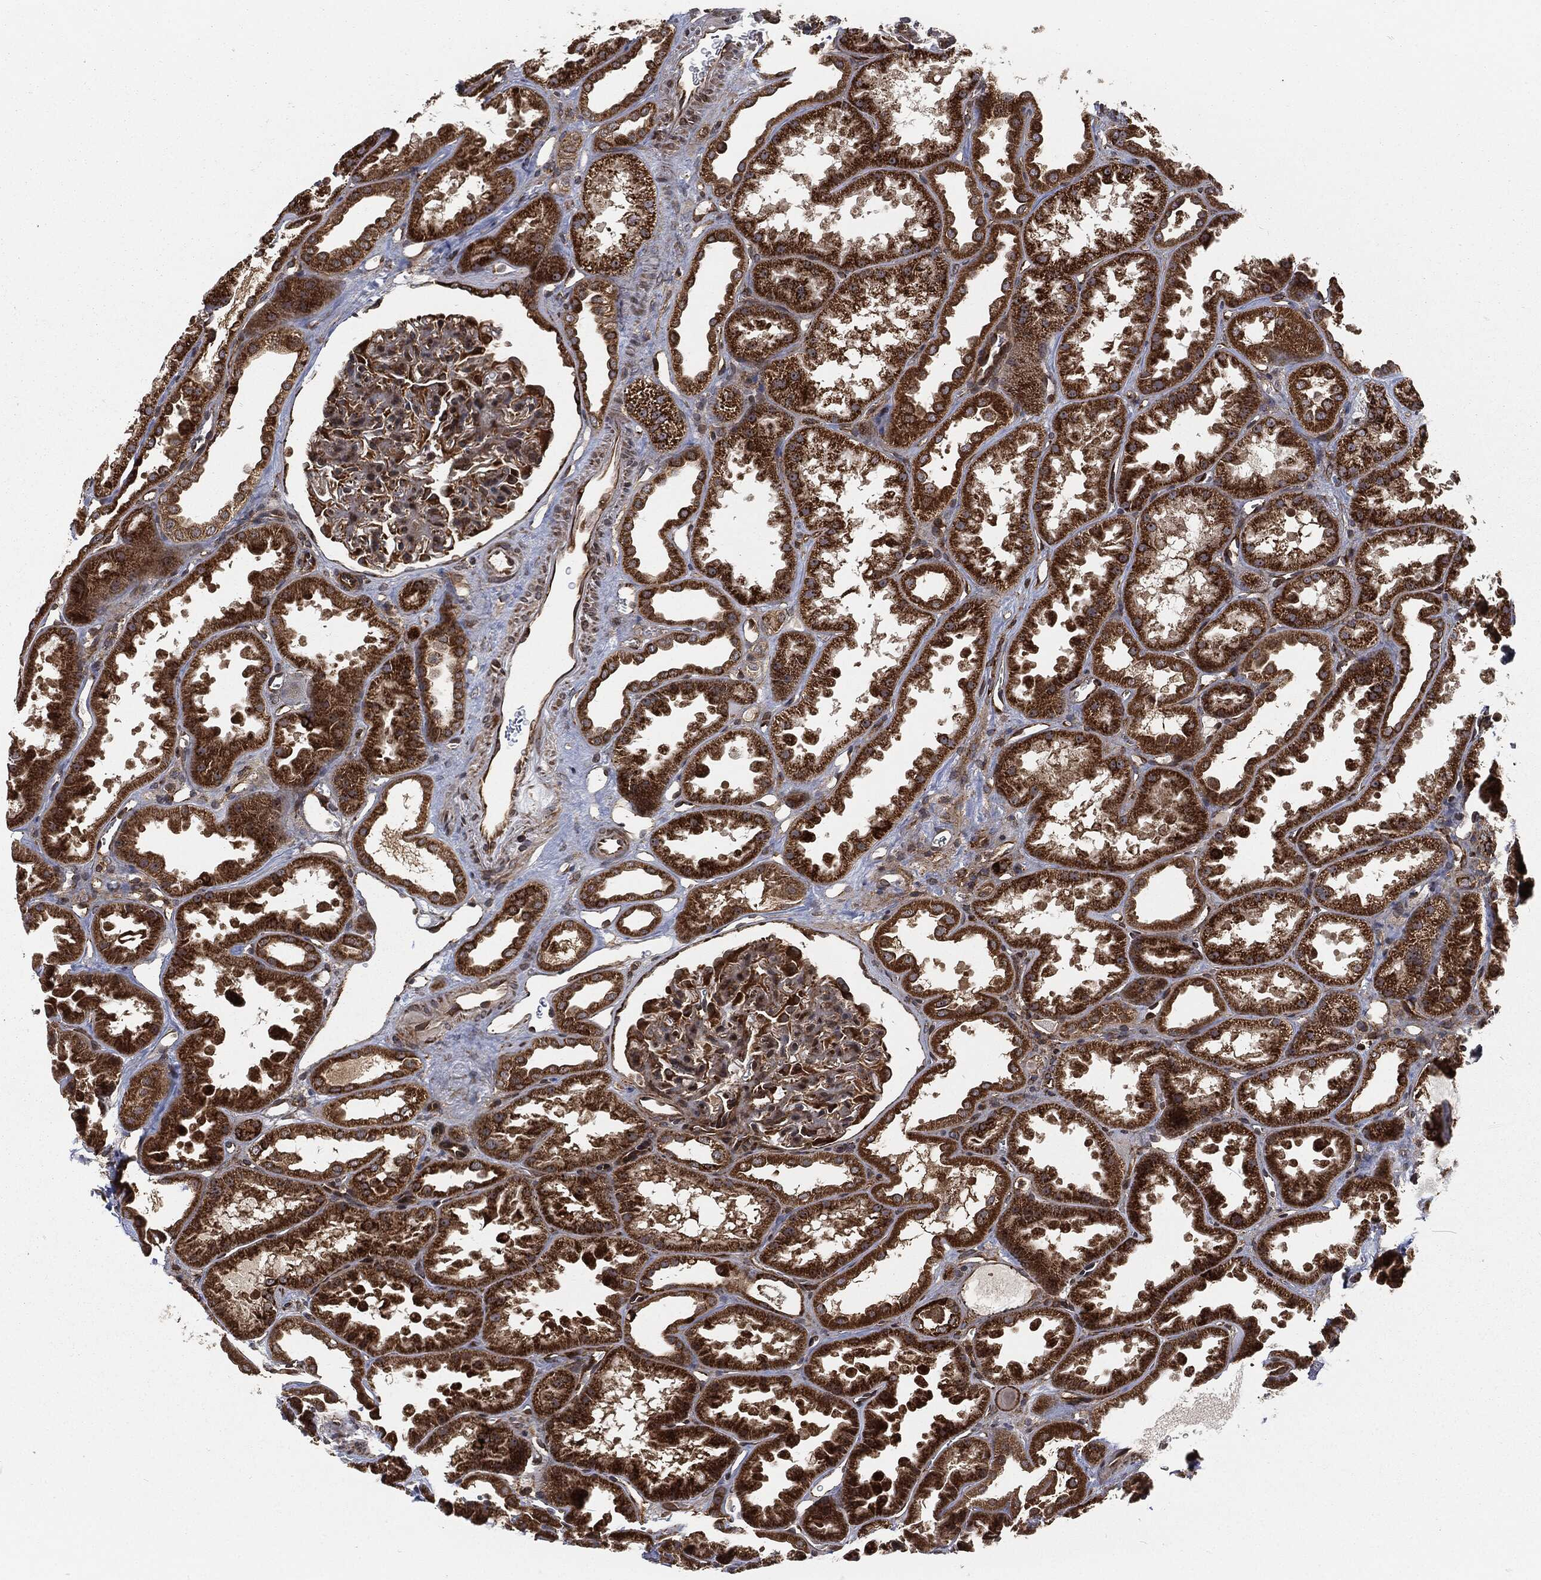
{"staining": {"intensity": "strong", "quantity": "<25%", "location": "cytoplasmic/membranous"}, "tissue": "kidney", "cell_type": "Cells in glomeruli", "image_type": "normal", "snomed": [{"axis": "morphology", "description": "Normal tissue, NOS"}, {"axis": "topography", "description": "Kidney"}], "caption": "Protein expression analysis of unremarkable kidney displays strong cytoplasmic/membranous expression in about <25% of cells in glomeruli.", "gene": "RFTN1", "patient": {"sex": "male", "age": 61}}